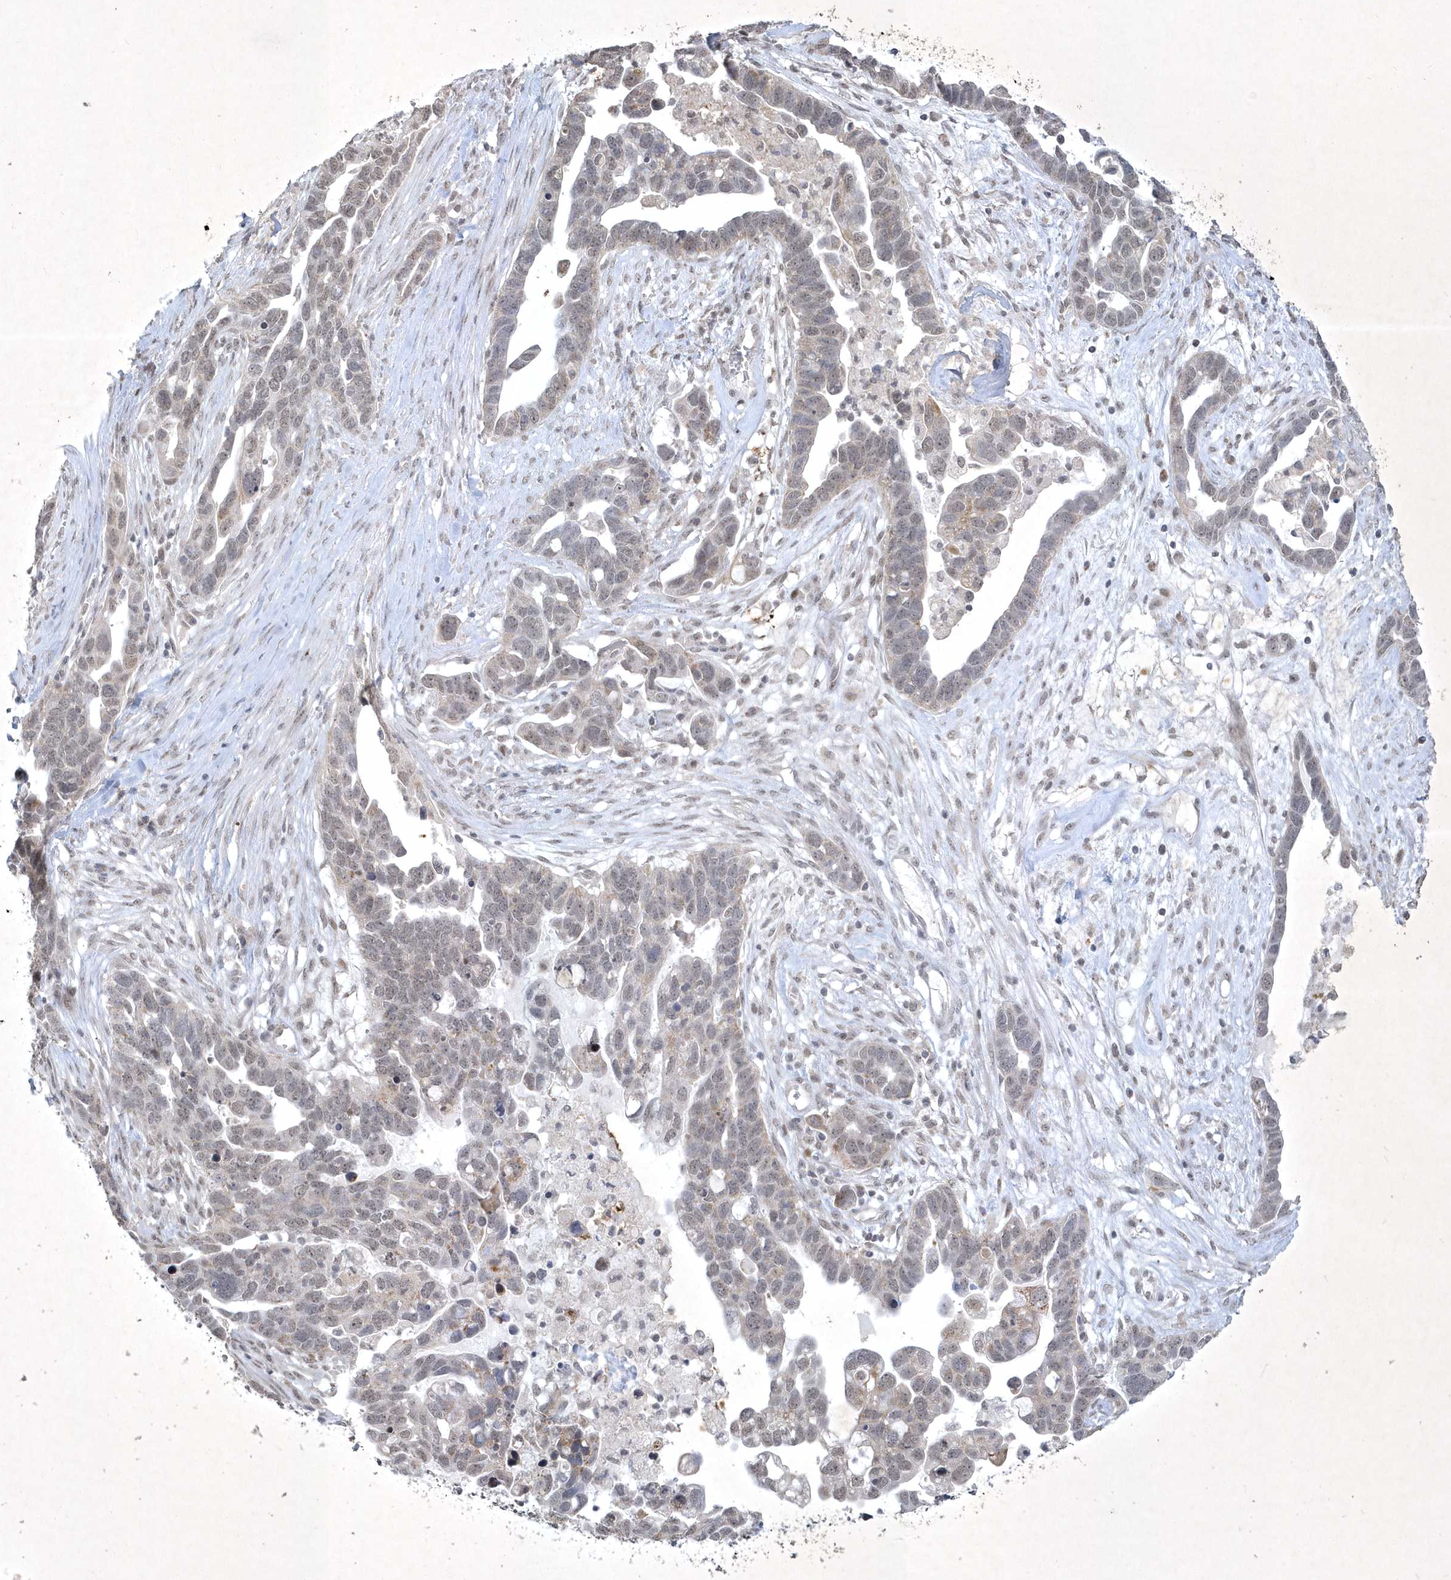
{"staining": {"intensity": "negative", "quantity": "none", "location": "none"}, "tissue": "ovarian cancer", "cell_type": "Tumor cells", "image_type": "cancer", "snomed": [{"axis": "morphology", "description": "Cystadenocarcinoma, serous, NOS"}, {"axis": "topography", "description": "Ovary"}], "caption": "This is an immunohistochemistry image of human ovarian serous cystadenocarcinoma. There is no expression in tumor cells.", "gene": "ZBTB9", "patient": {"sex": "female", "age": 54}}